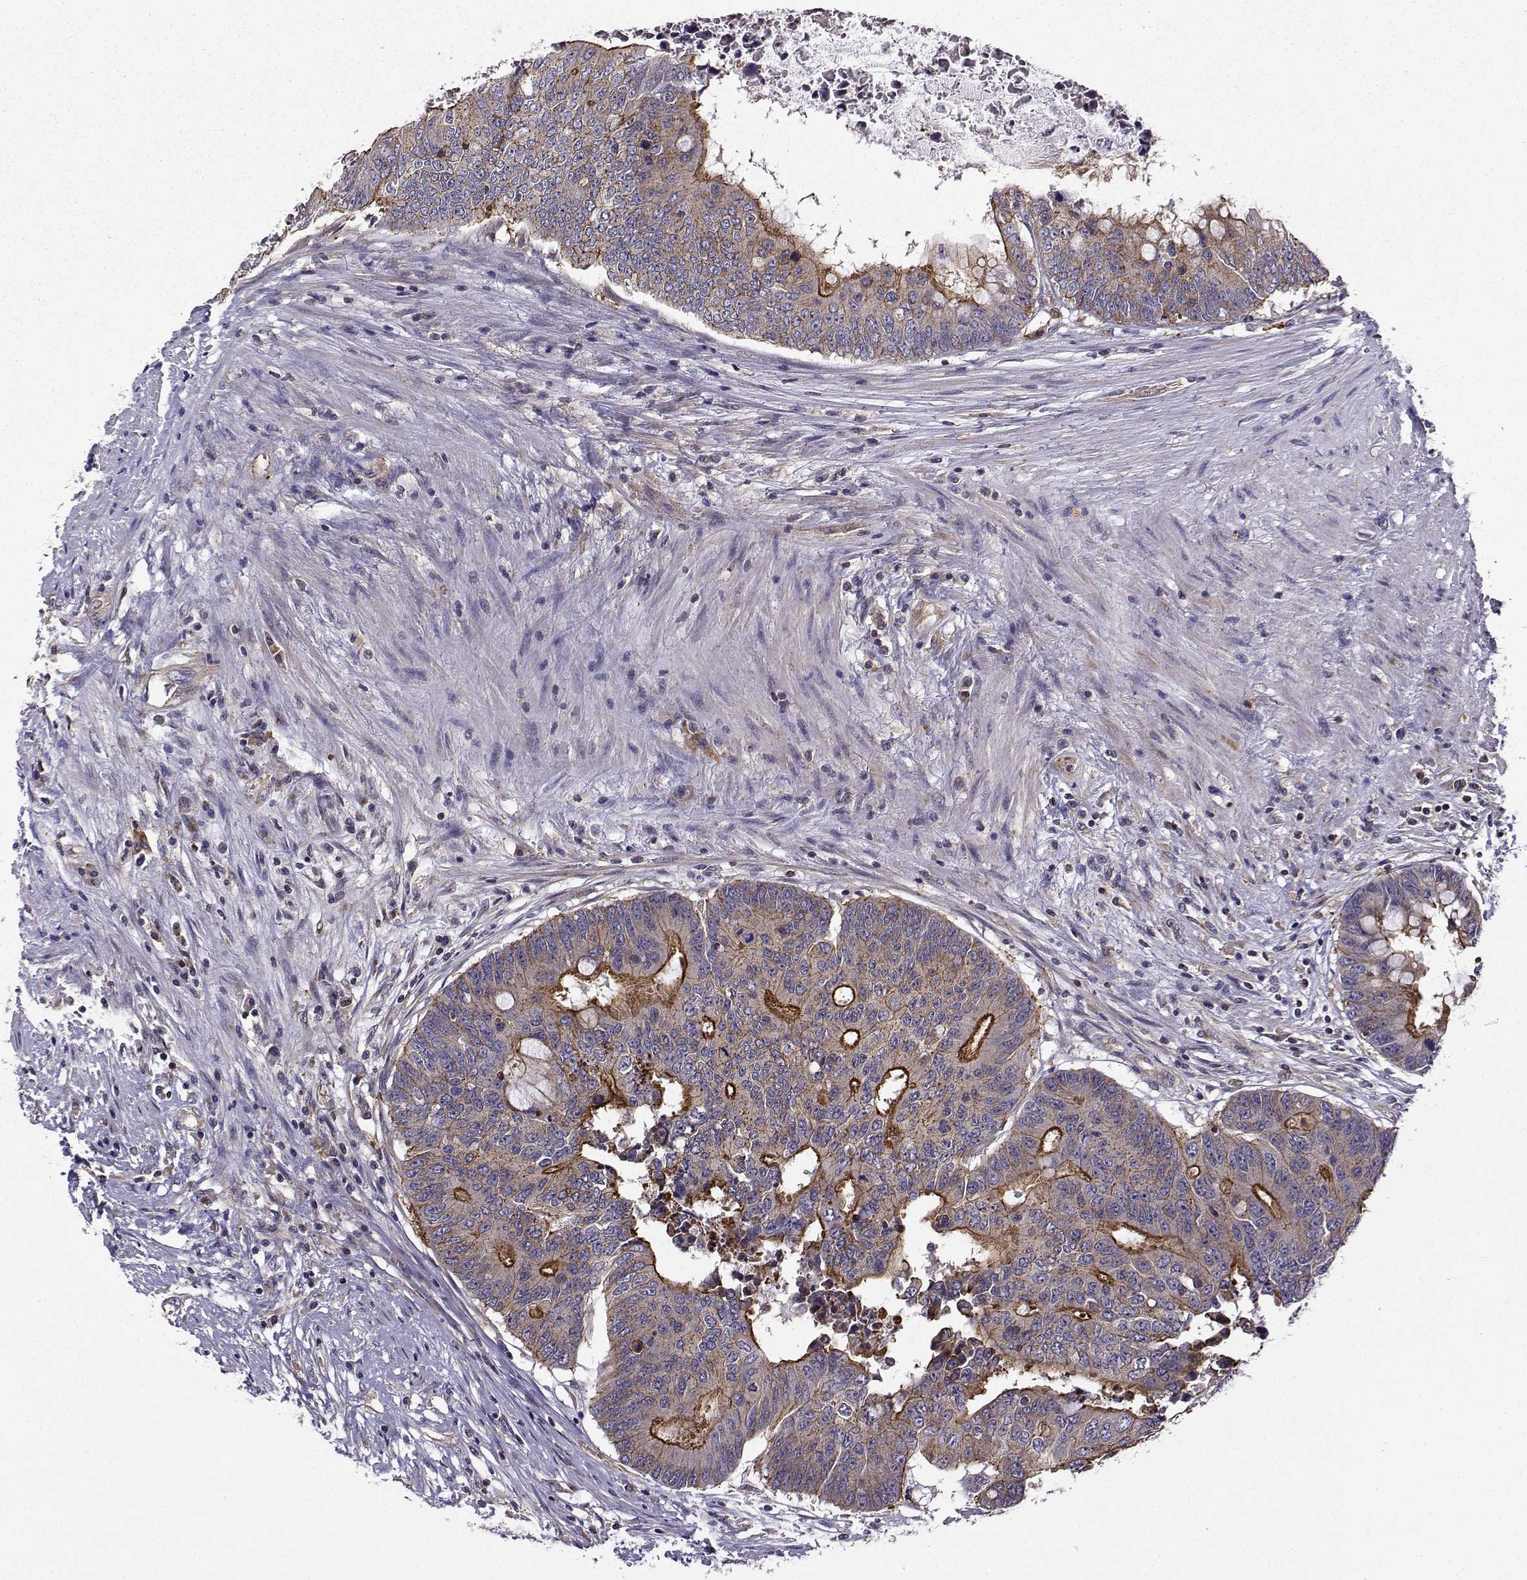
{"staining": {"intensity": "strong", "quantity": "<25%", "location": "cytoplasmic/membranous"}, "tissue": "colorectal cancer", "cell_type": "Tumor cells", "image_type": "cancer", "snomed": [{"axis": "morphology", "description": "Adenocarcinoma, NOS"}, {"axis": "topography", "description": "Rectum"}], "caption": "Protein staining of colorectal cancer tissue demonstrates strong cytoplasmic/membranous expression in approximately <25% of tumor cells. (brown staining indicates protein expression, while blue staining denotes nuclei).", "gene": "ITGB8", "patient": {"sex": "male", "age": 59}}